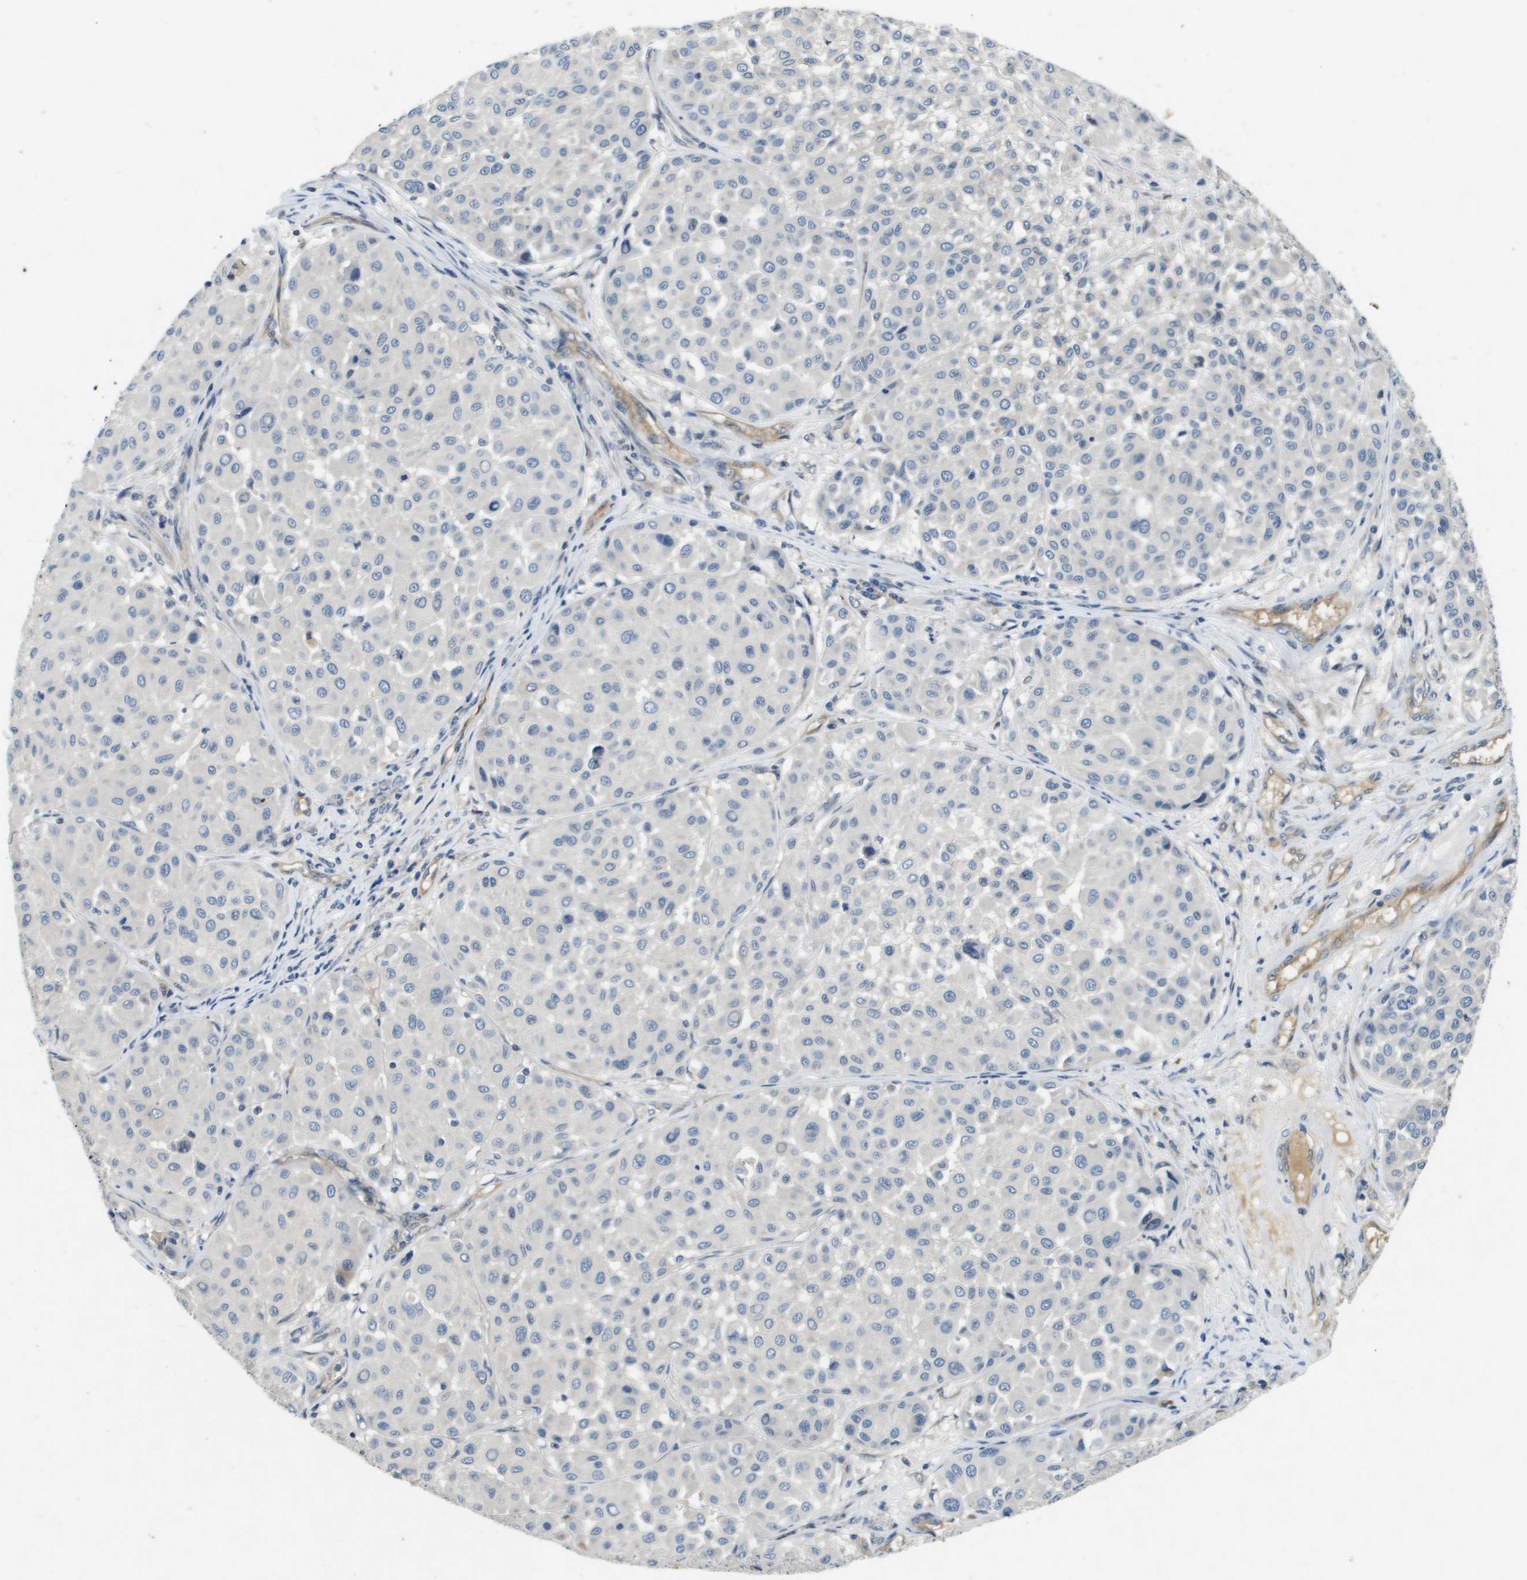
{"staining": {"intensity": "negative", "quantity": "none", "location": "none"}, "tissue": "melanoma", "cell_type": "Tumor cells", "image_type": "cancer", "snomed": [{"axis": "morphology", "description": "Malignant melanoma, Metastatic site"}, {"axis": "topography", "description": "Soft tissue"}], "caption": "This is an immunohistochemistry photomicrograph of melanoma. There is no staining in tumor cells.", "gene": "PGAP3", "patient": {"sex": "male", "age": 41}}